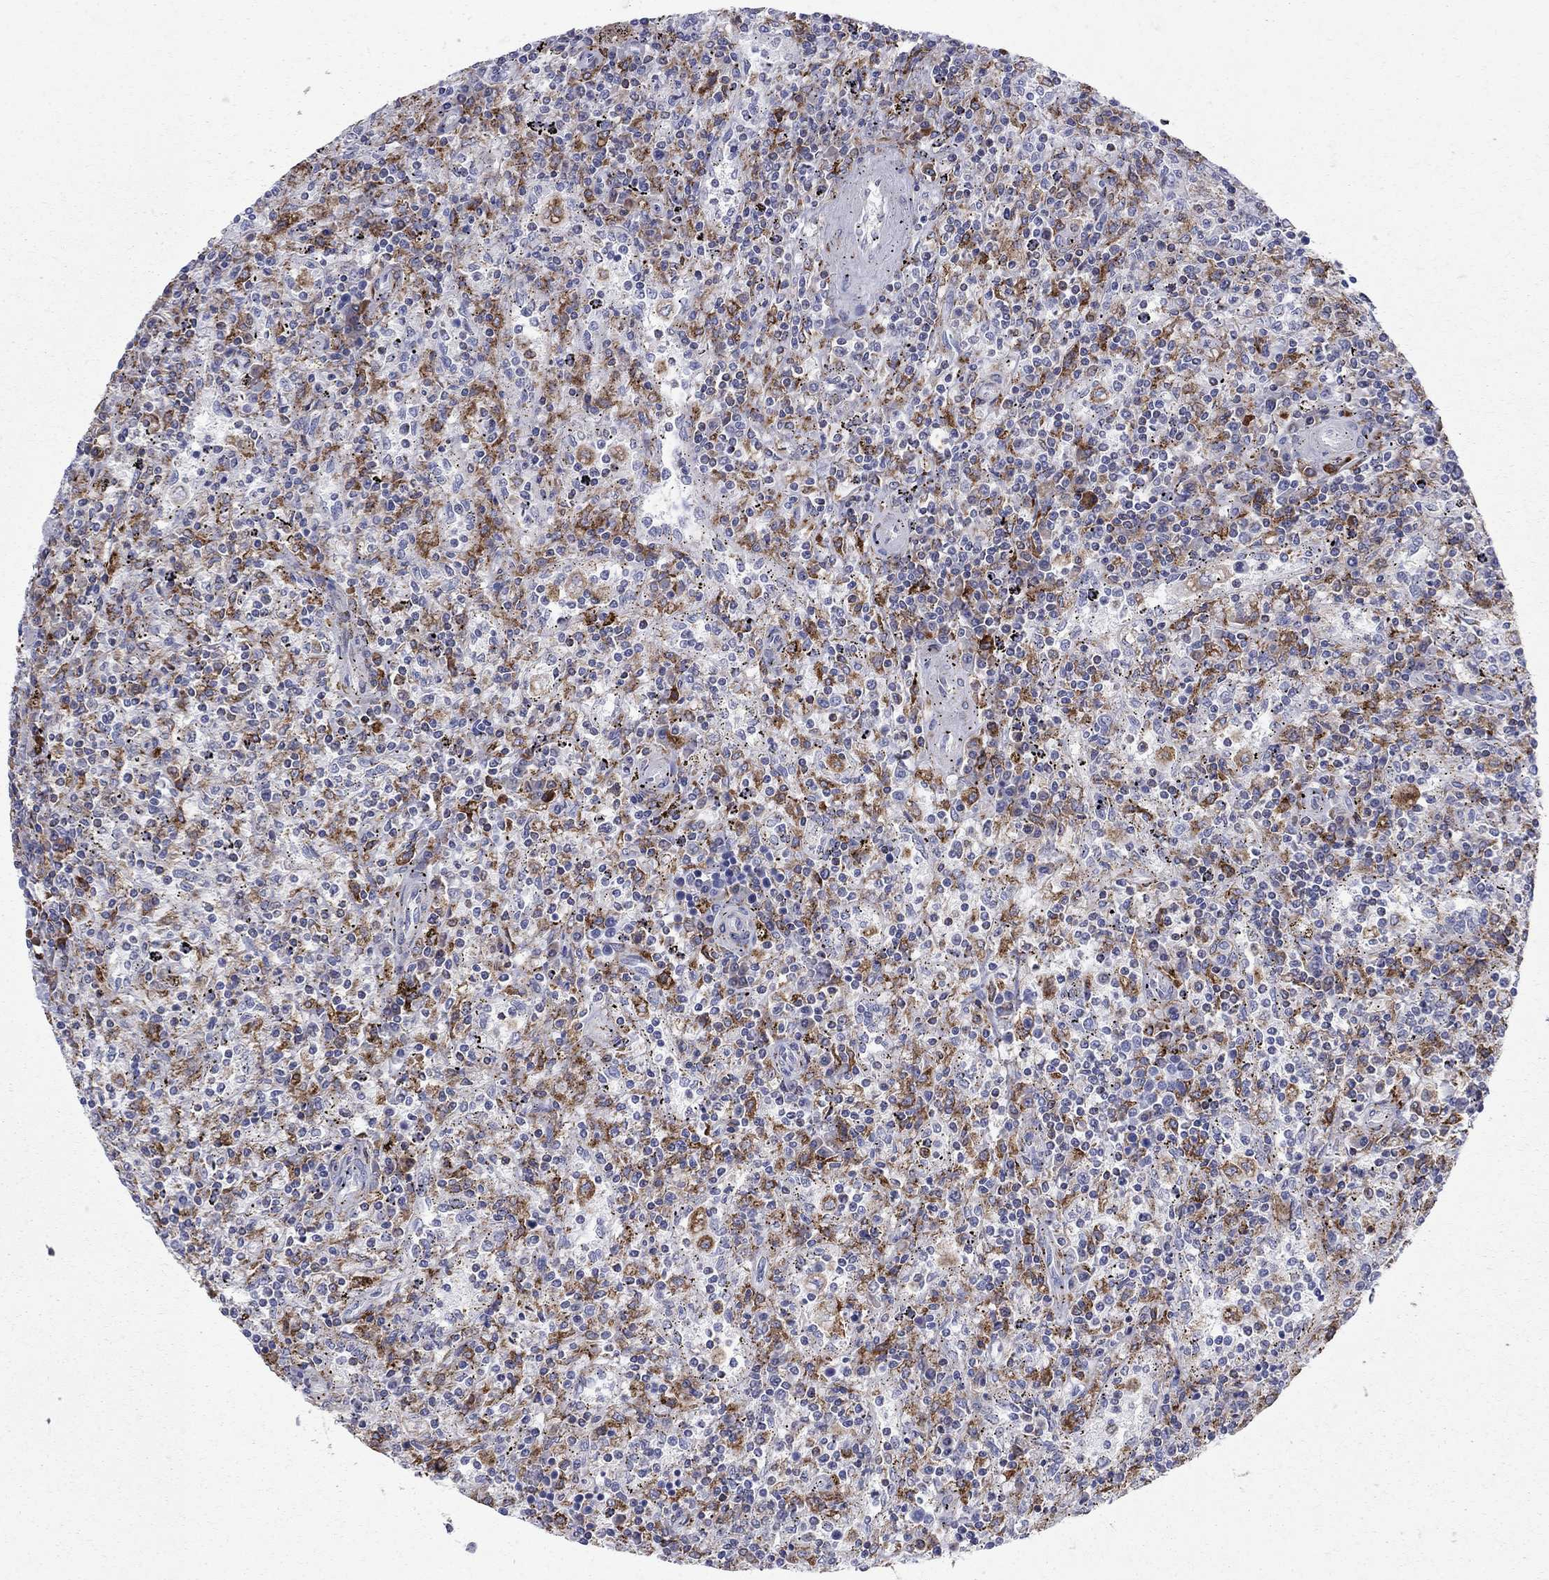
{"staining": {"intensity": "moderate", "quantity": "25%-75%", "location": "cytoplasmic/membranous"}, "tissue": "lymphoma", "cell_type": "Tumor cells", "image_type": "cancer", "snomed": [{"axis": "morphology", "description": "Malignant lymphoma, non-Hodgkin's type, Low grade"}, {"axis": "topography", "description": "Spleen"}], "caption": "High-magnification brightfield microscopy of malignant lymphoma, non-Hodgkin's type (low-grade) stained with DAB (brown) and counterstained with hematoxylin (blue). tumor cells exhibit moderate cytoplasmic/membranous expression is seen in approximately25%-75% of cells.", "gene": "CAB39L", "patient": {"sex": "male", "age": 62}}